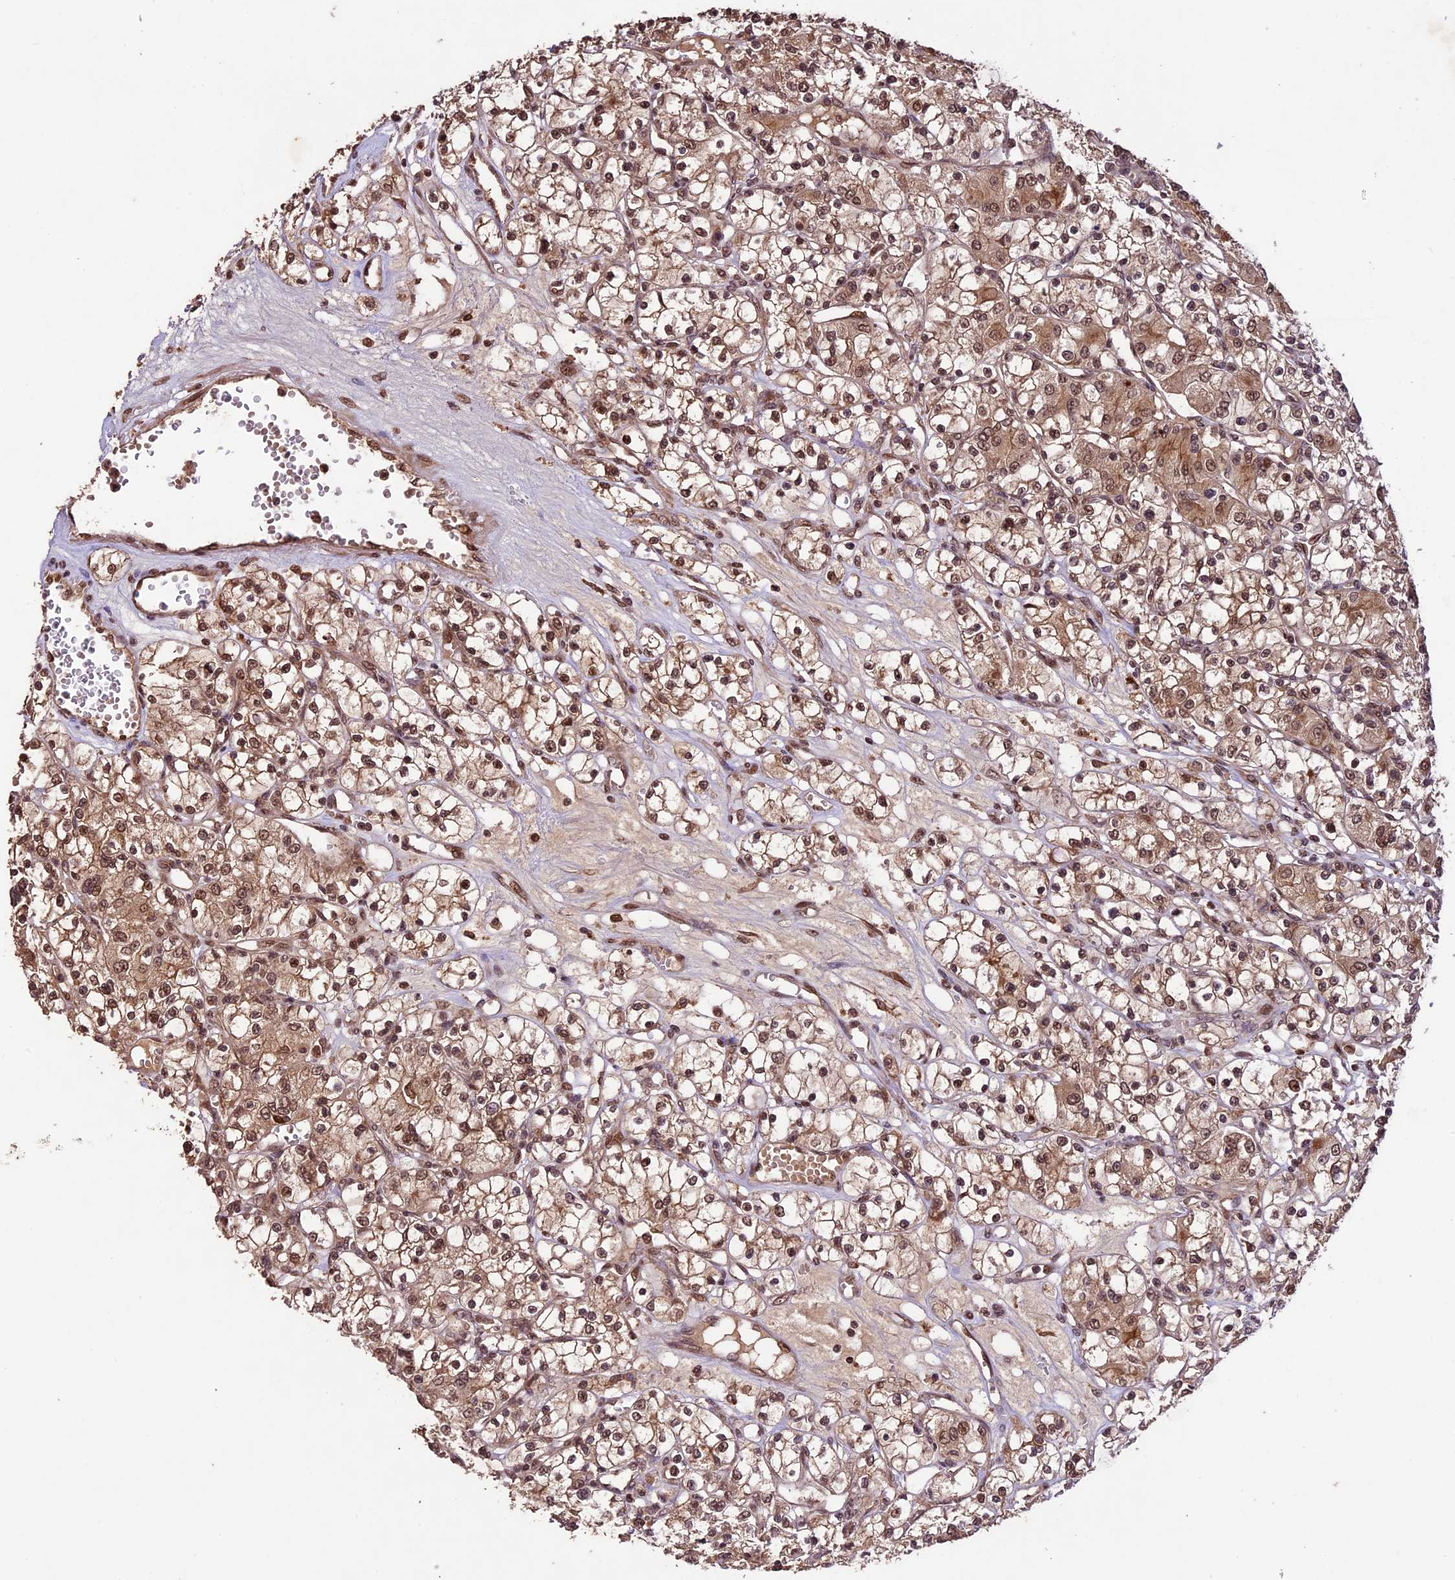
{"staining": {"intensity": "moderate", "quantity": ">75%", "location": "cytoplasmic/membranous,nuclear"}, "tissue": "renal cancer", "cell_type": "Tumor cells", "image_type": "cancer", "snomed": [{"axis": "morphology", "description": "Adenocarcinoma, NOS"}, {"axis": "topography", "description": "Kidney"}], "caption": "Immunohistochemical staining of adenocarcinoma (renal) shows medium levels of moderate cytoplasmic/membranous and nuclear protein staining in approximately >75% of tumor cells.", "gene": "CDKN2AIP", "patient": {"sex": "female", "age": 59}}